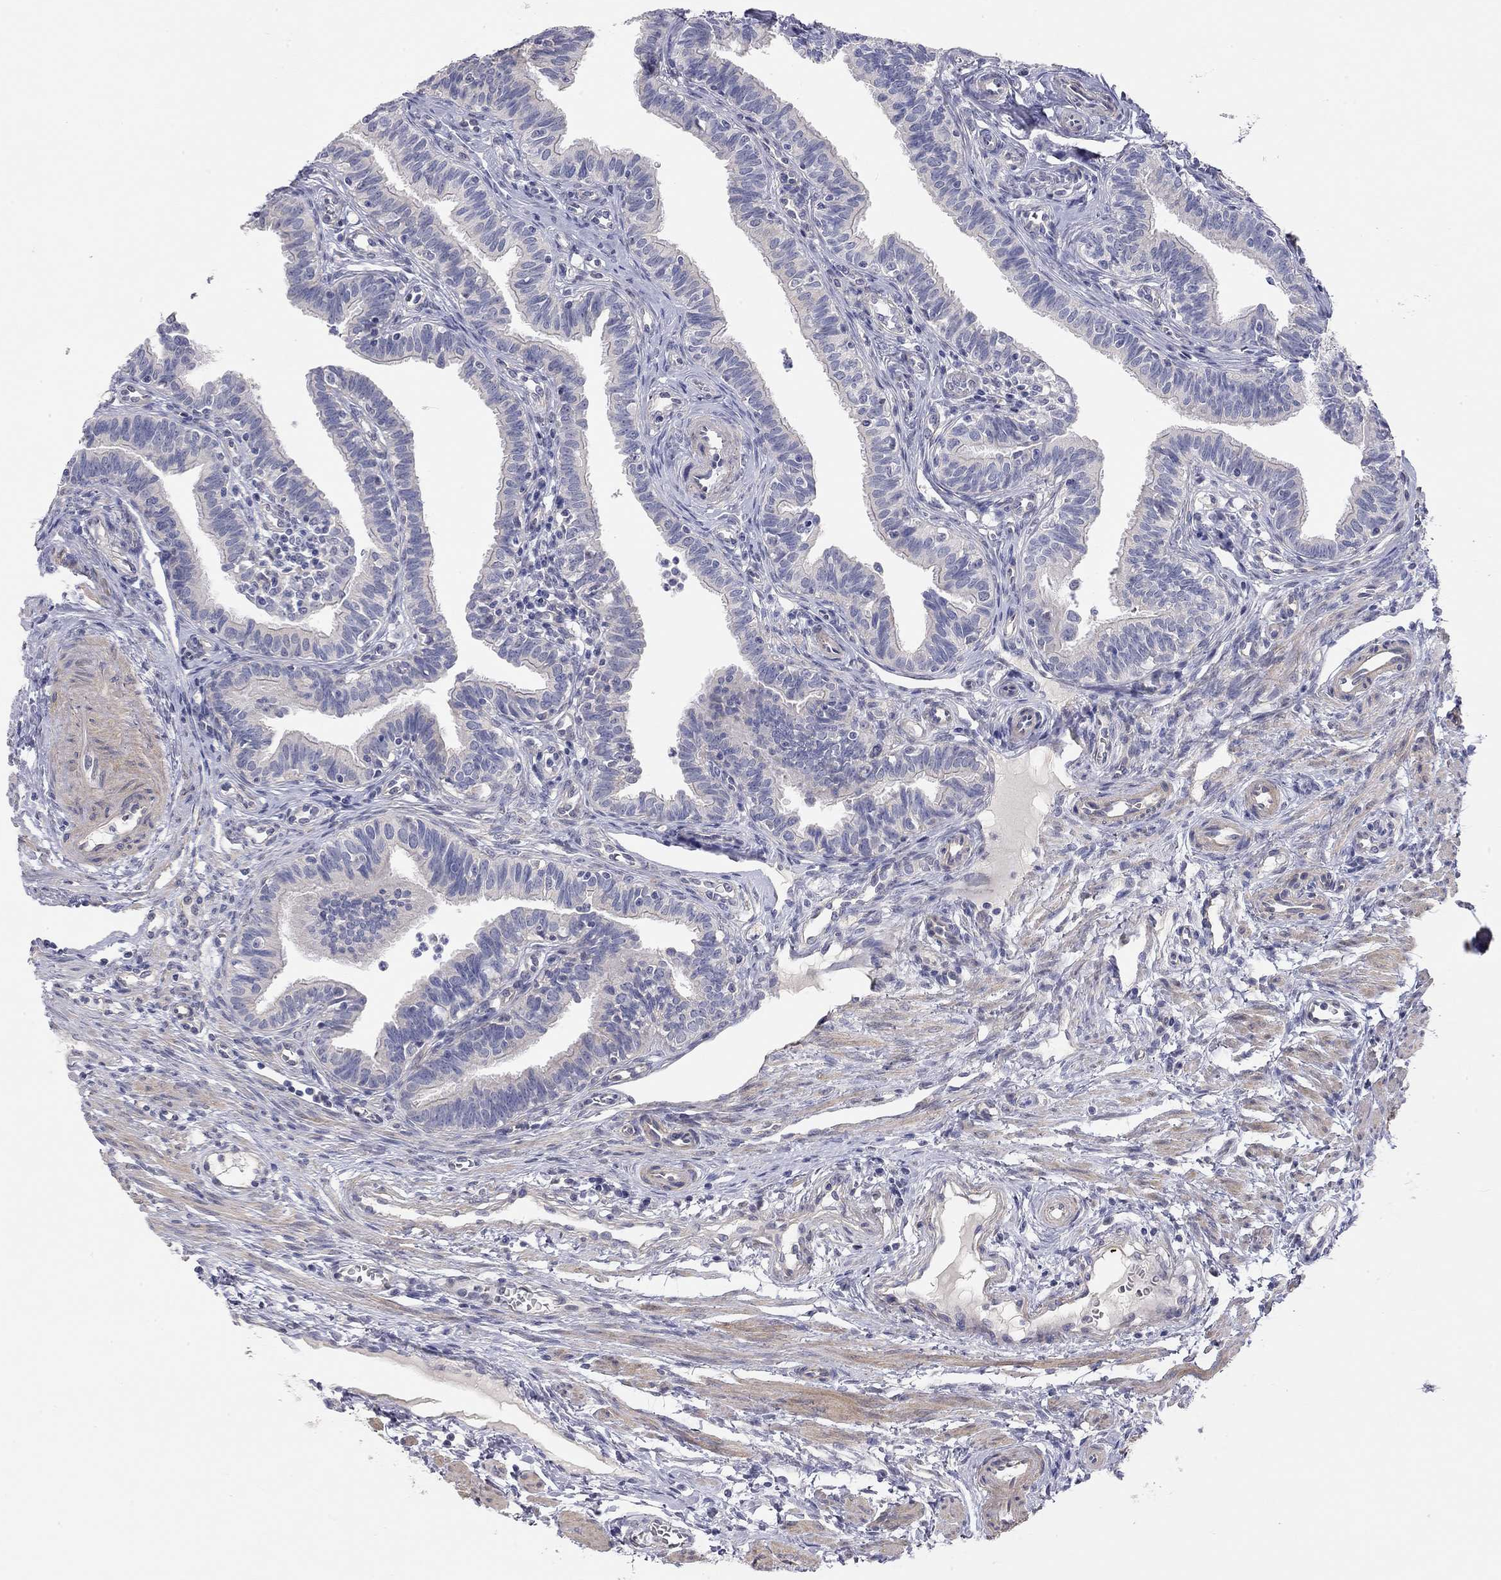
{"staining": {"intensity": "negative", "quantity": "none", "location": "none"}, "tissue": "fallopian tube", "cell_type": "Glandular cells", "image_type": "normal", "snomed": [{"axis": "morphology", "description": "Normal tissue, NOS"}, {"axis": "topography", "description": "Fallopian tube"}], "caption": "This is an IHC image of unremarkable fallopian tube. There is no expression in glandular cells.", "gene": "PAPSS2", "patient": {"sex": "female", "age": 36}}